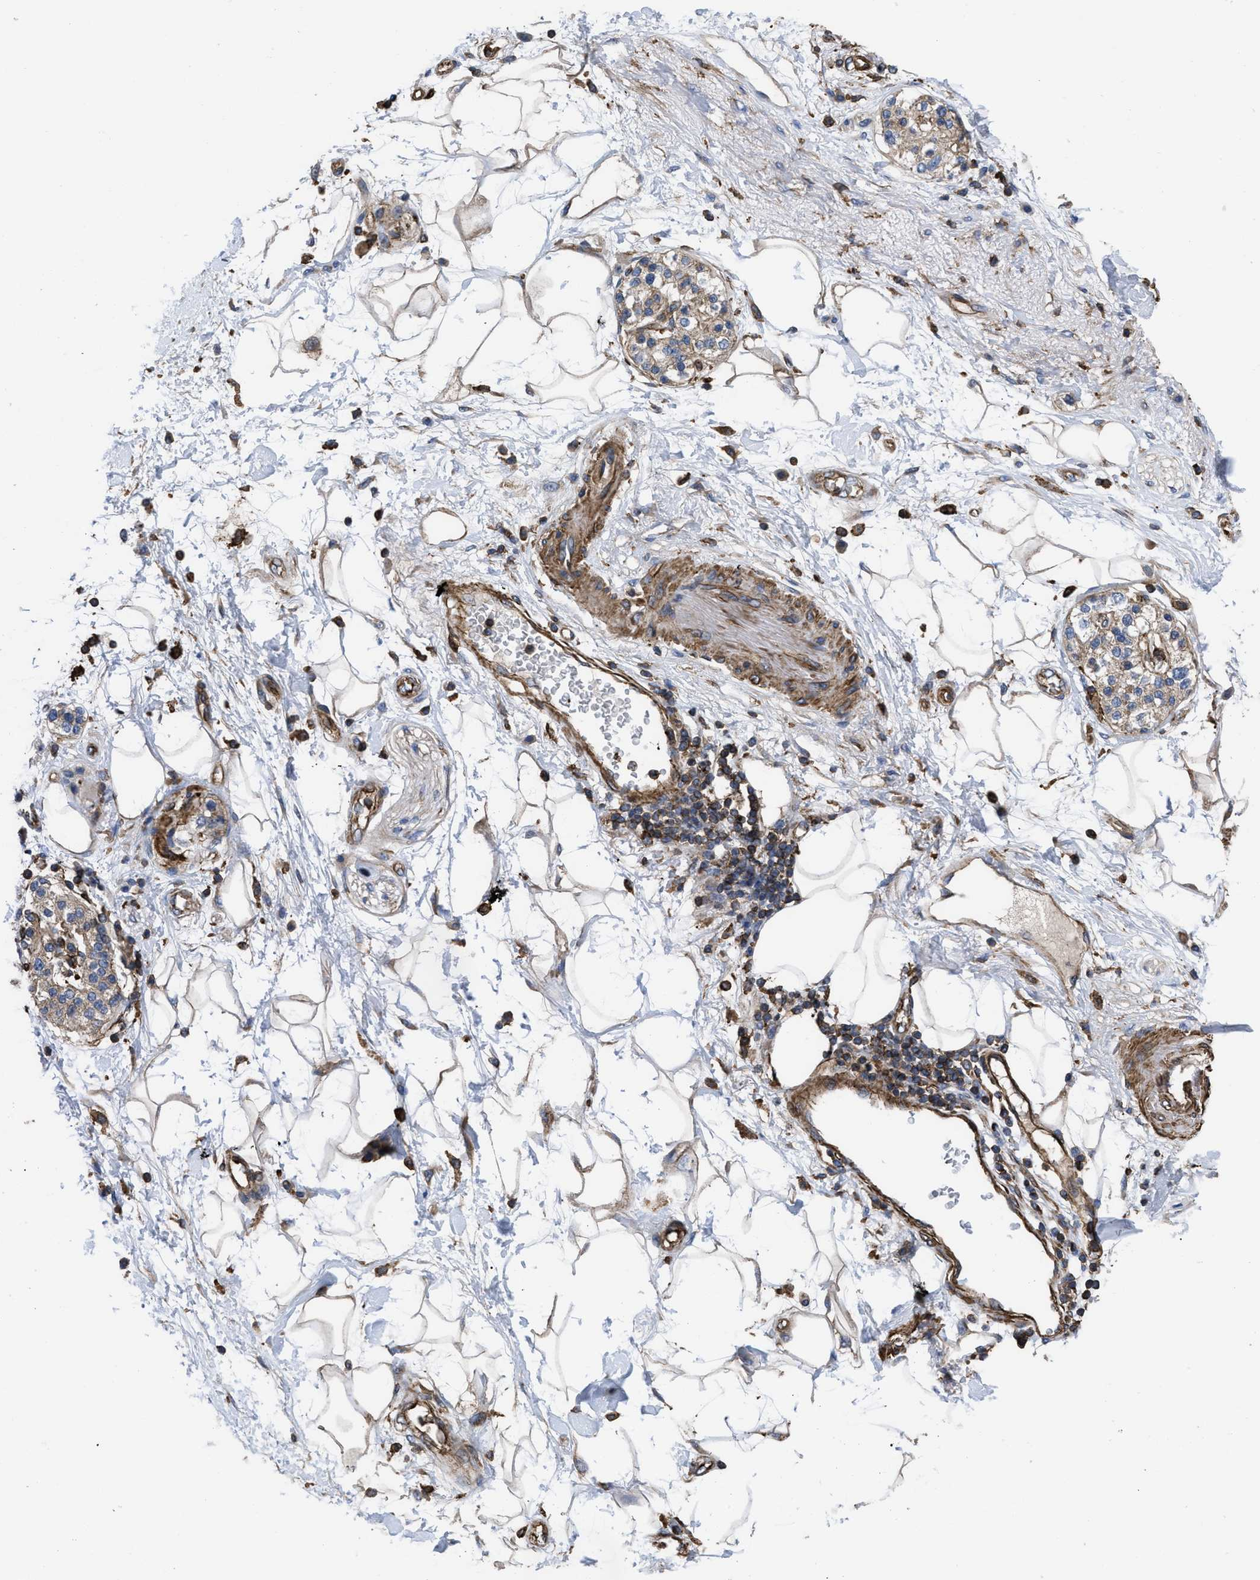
{"staining": {"intensity": "strong", "quantity": ">75%", "location": "cytoplasmic/membranous"}, "tissue": "adipose tissue", "cell_type": "Adipocytes", "image_type": "normal", "snomed": [{"axis": "morphology", "description": "Normal tissue, NOS"}, {"axis": "morphology", "description": "Adenocarcinoma, NOS"}, {"axis": "topography", "description": "Duodenum"}, {"axis": "topography", "description": "Peripheral nerve tissue"}], "caption": "The micrograph exhibits staining of normal adipose tissue, revealing strong cytoplasmic/membranous protein positivity (brown color) within adipocytes. (brown staining indicates protein expression, while blue staining denotes nuclei).", "gene": "SCUBE2", "patient": {"sex": "female", "age": 60}}